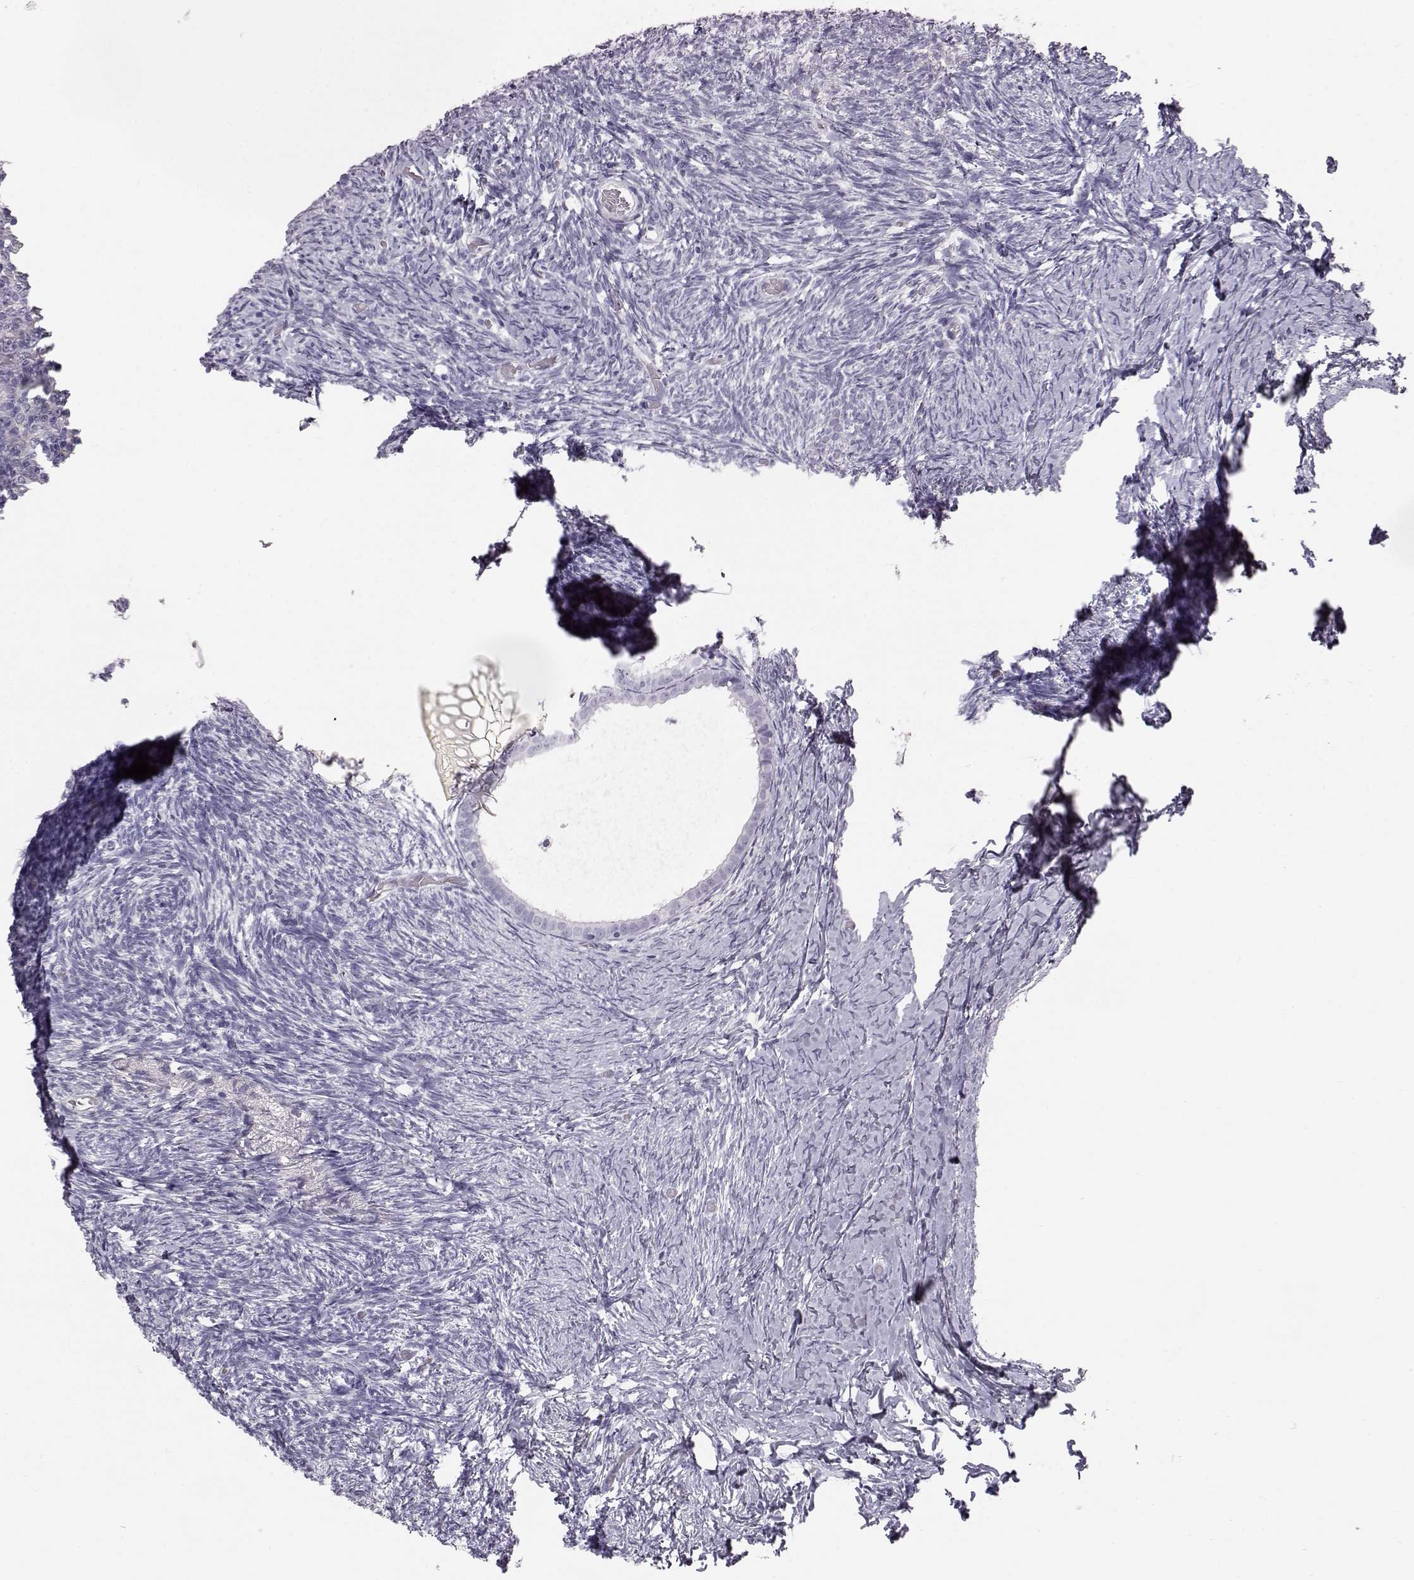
{"staining": {"intensity": "negative", "quantity": "none", "location": "none"}, "tissue": "ovary", "cell_type": "Follicle cells", "image_type": "normal", "snomed": [{"axis": "morphology", "description": "Normal tissue, NOS"}, {"axis": "topography", "description": "Ovary"}], "caption": "Immunohistochemistry of unremarkable ovary displays no staining in follicle cells.", "gene": "KRT31", "patient": {"sex": "female", "age": 39}}